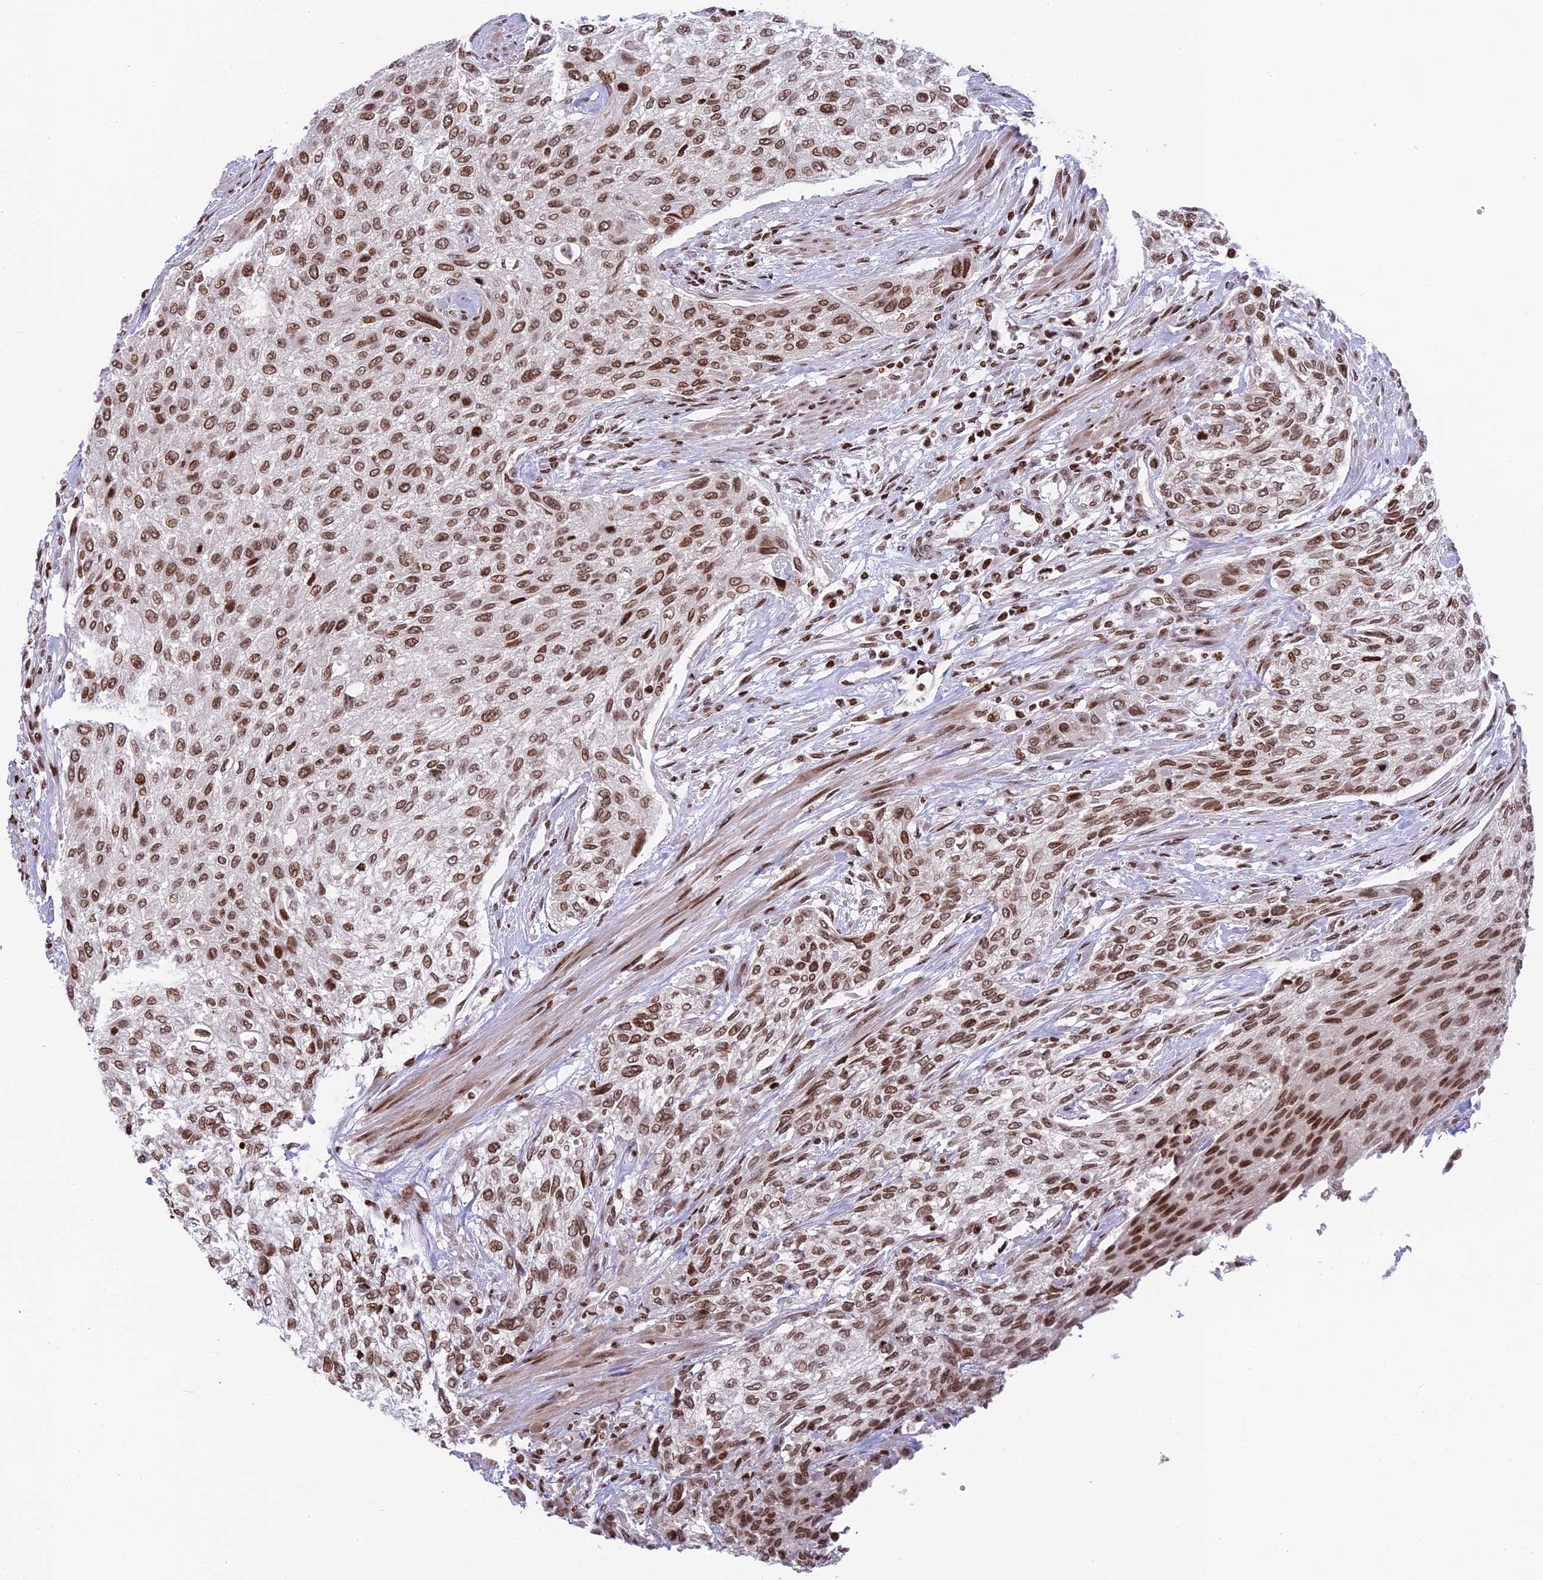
{"staining": {"intensity": "moderate", "quantity": ">75%", "location": "nuclear"}, "tissue": "urothelial cancer", "cell_type": "Tumor cells", "image_type": "cancer", "snomed": [{"axis": "morphology", "description": "Urothelial carcinoma, High grade"}, {"axis": "topography", "description": "Urinary bladder"}], "caption": "Immunohistochemistry (IHC) (DAB) staining of human urothelial cancer shows moderate nuclear protein expression in about >75% of tumor cells. Nuclei are stained in blue.", "gene": "TET2", "patient": {"sex": "male", "age": 35}}